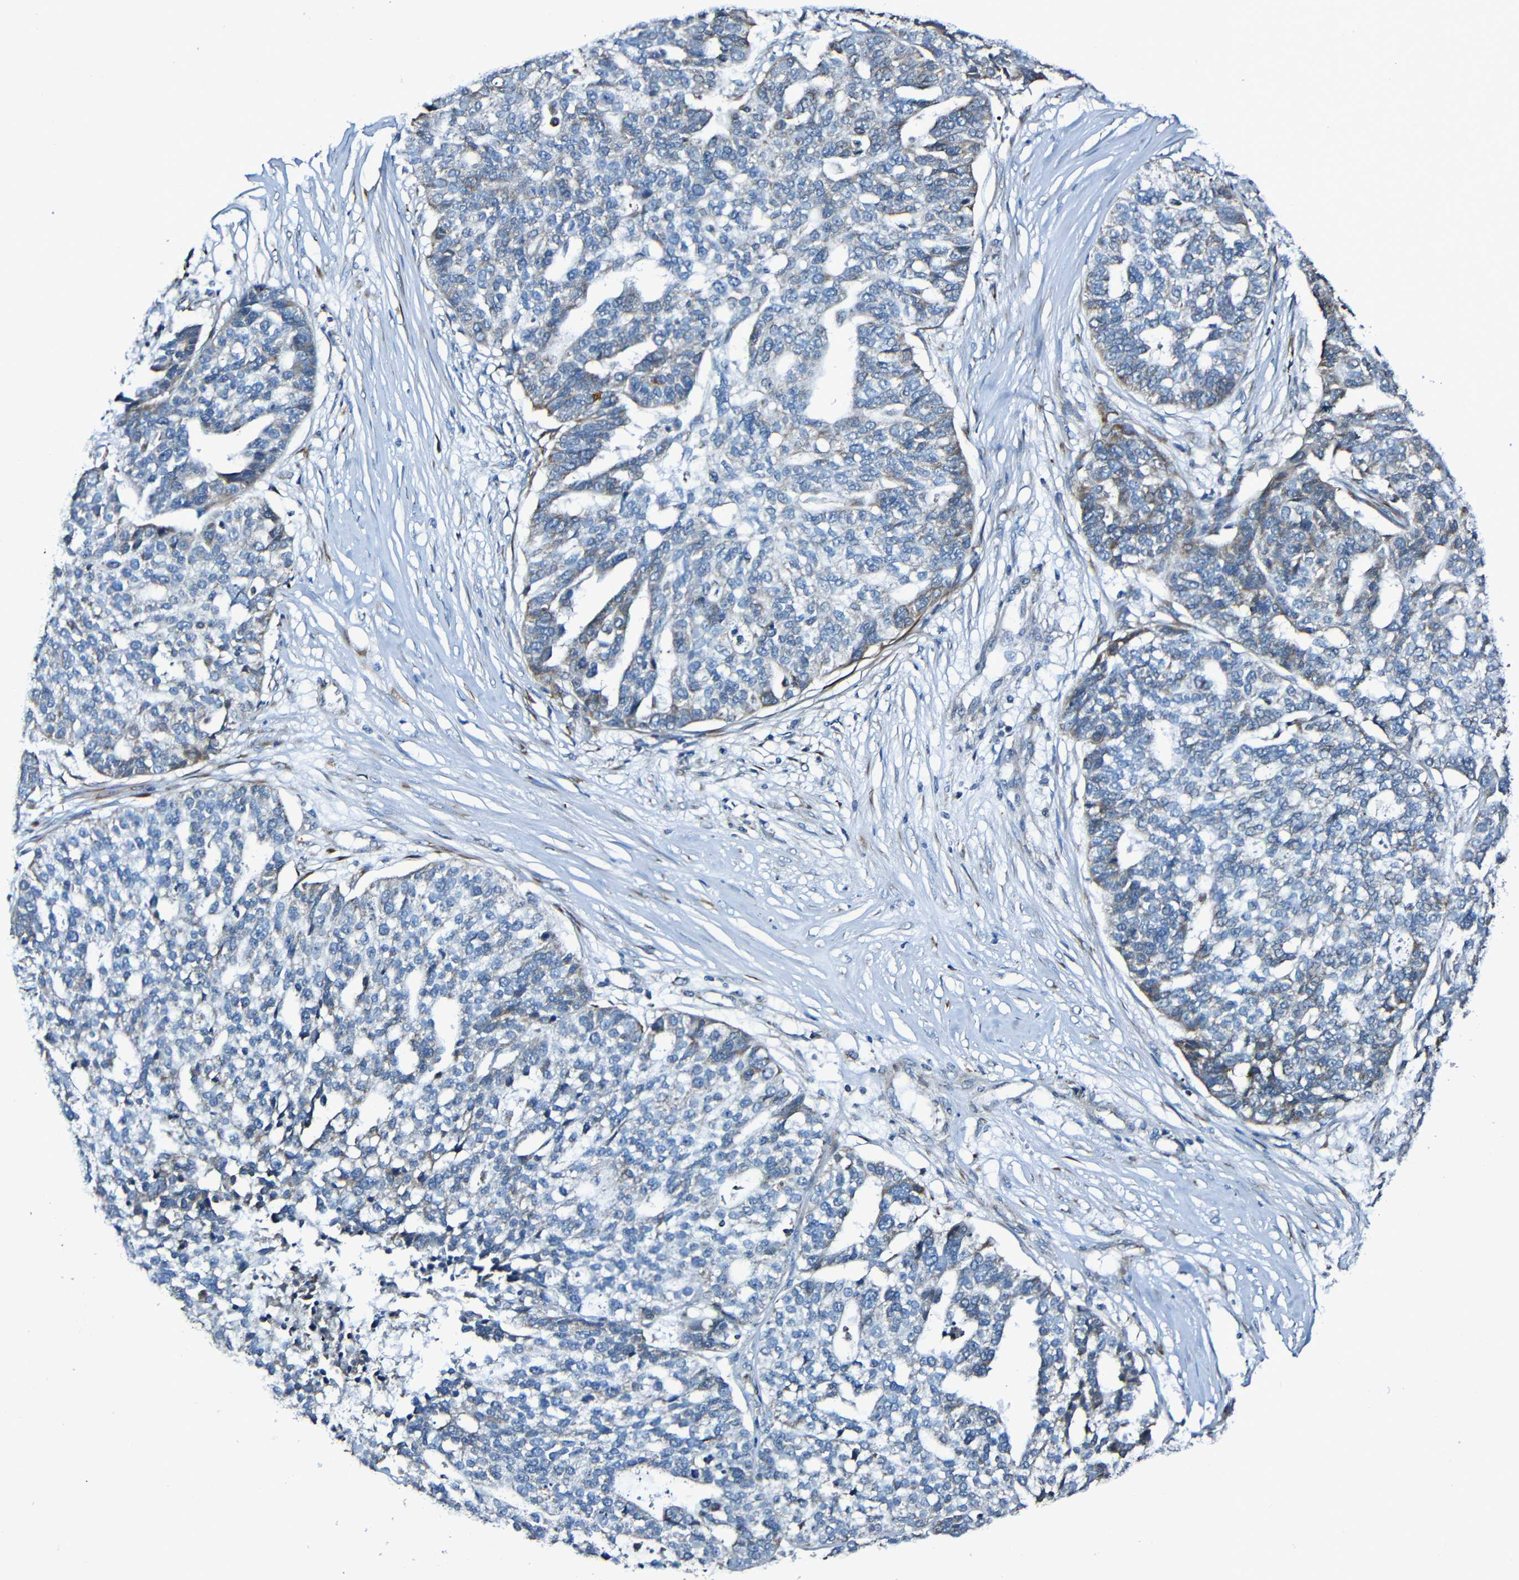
{"staining": {"intensity": "weak", "quantity": "<25%", "location": "cytoplasmic/membranous"}, "tissue": "ovarian cancer", "cell_type": "Tumor cells", "image_type": "cancer", "snomed": [{"axis": "morphology", "description": "Cystadenocarcinoma, serous, NOS"}, {"axis": "topography", "description": "Ovary"}], "caption": "Micrograph shows no significant protein expression in tumor cells of ovarian serous cystadenocarcinoma. The staining is performed using DAB (3,3'-diaminobenzidine) brown chromogen with nuclei counter-stained in using hematoxylin.", "gene": "ADAM15", "patient": {"sex": "female", "age": 59}}